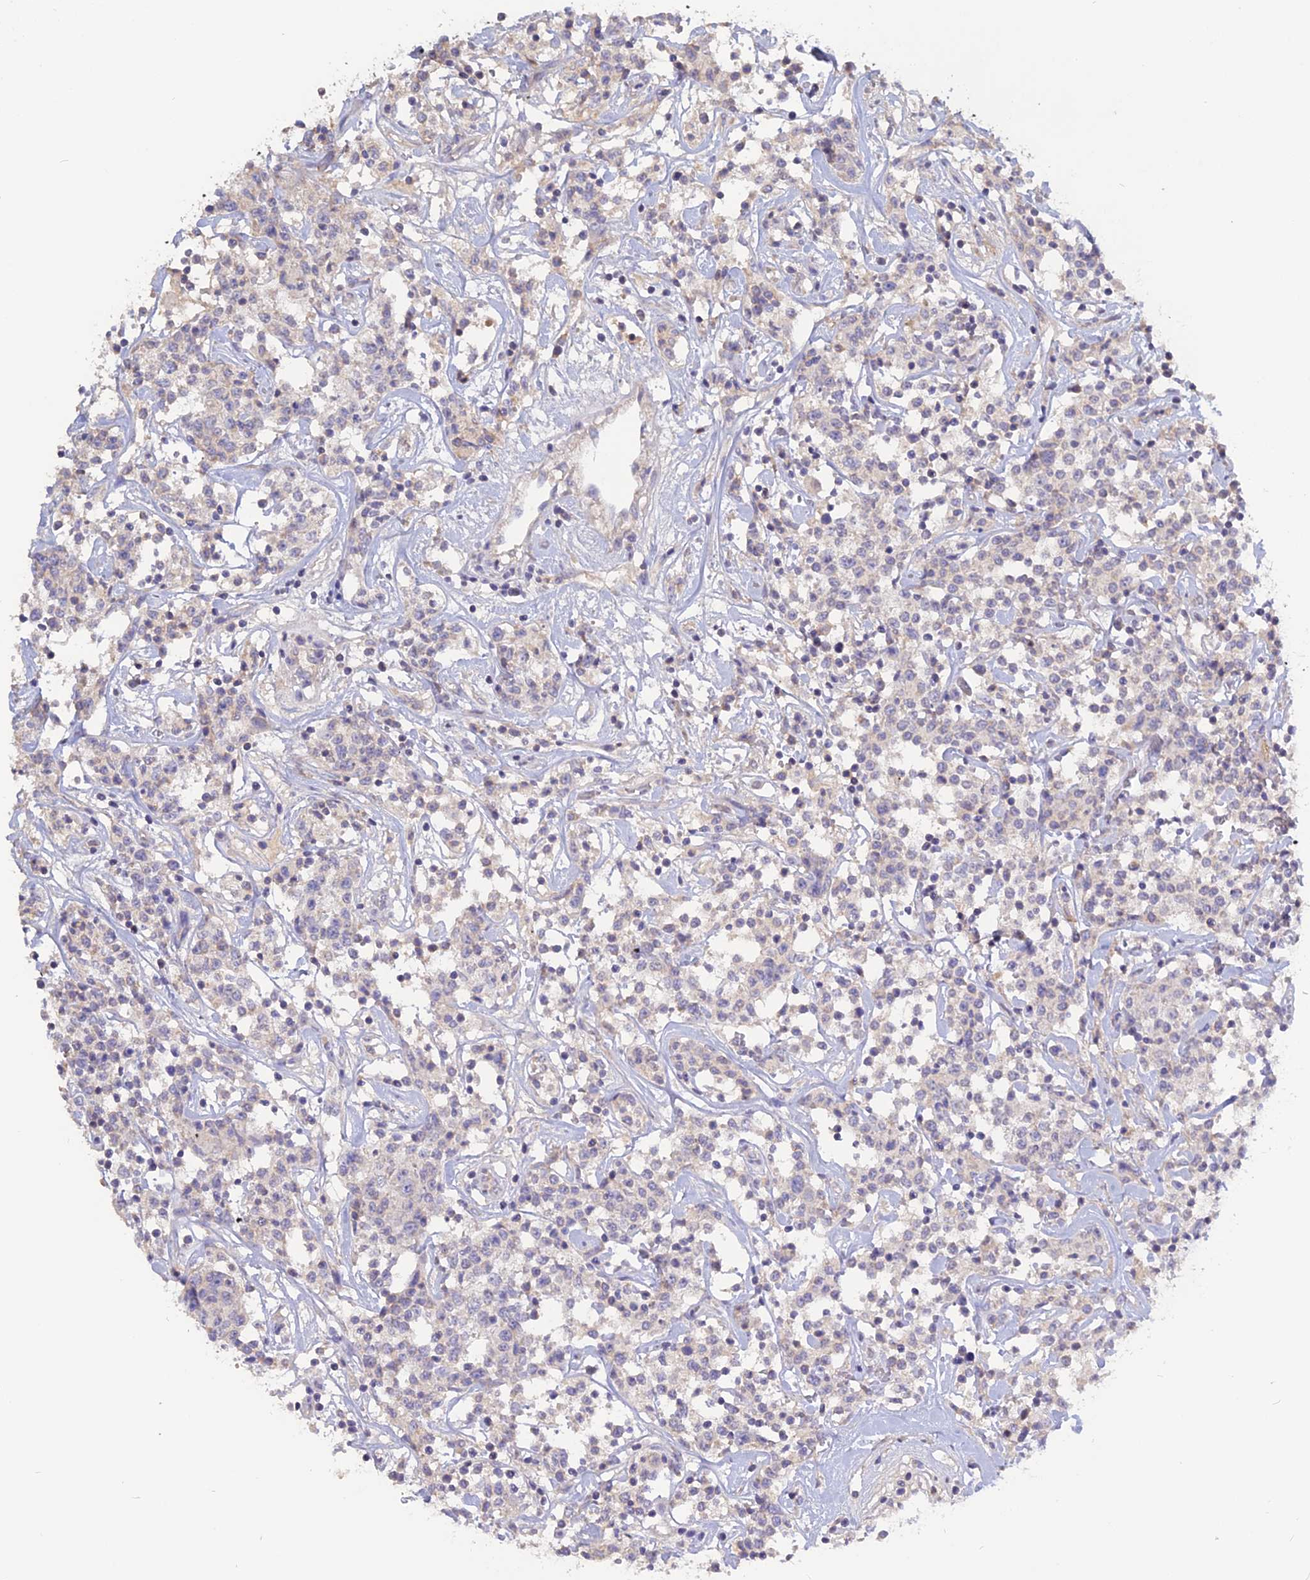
{"staining": {"intensity": "negative", "quantity": "none", "location": "none"}, "tissue": "lymphoma", "cell_type": "Tumor cells", "image_type": "cancer", "snomed": [{"axis": "morphology", "description": "Malignant lymphoma, non-Hodgkin's type, Low grade"}, {"axis": "topography", "description": "Small intestine"}], "caption": "This histopathology image is of lymphoma stained with immunohistochemistry to label a protein in brown with the nuclei are counter-stained blue. There is no positivity in tumor cells. (DAB (3,3'-diaminobenzidine) immunohistochemistry, high magnification).", "gene": "ADGRA1", "patient": {"sex": "female", "age": 59}}